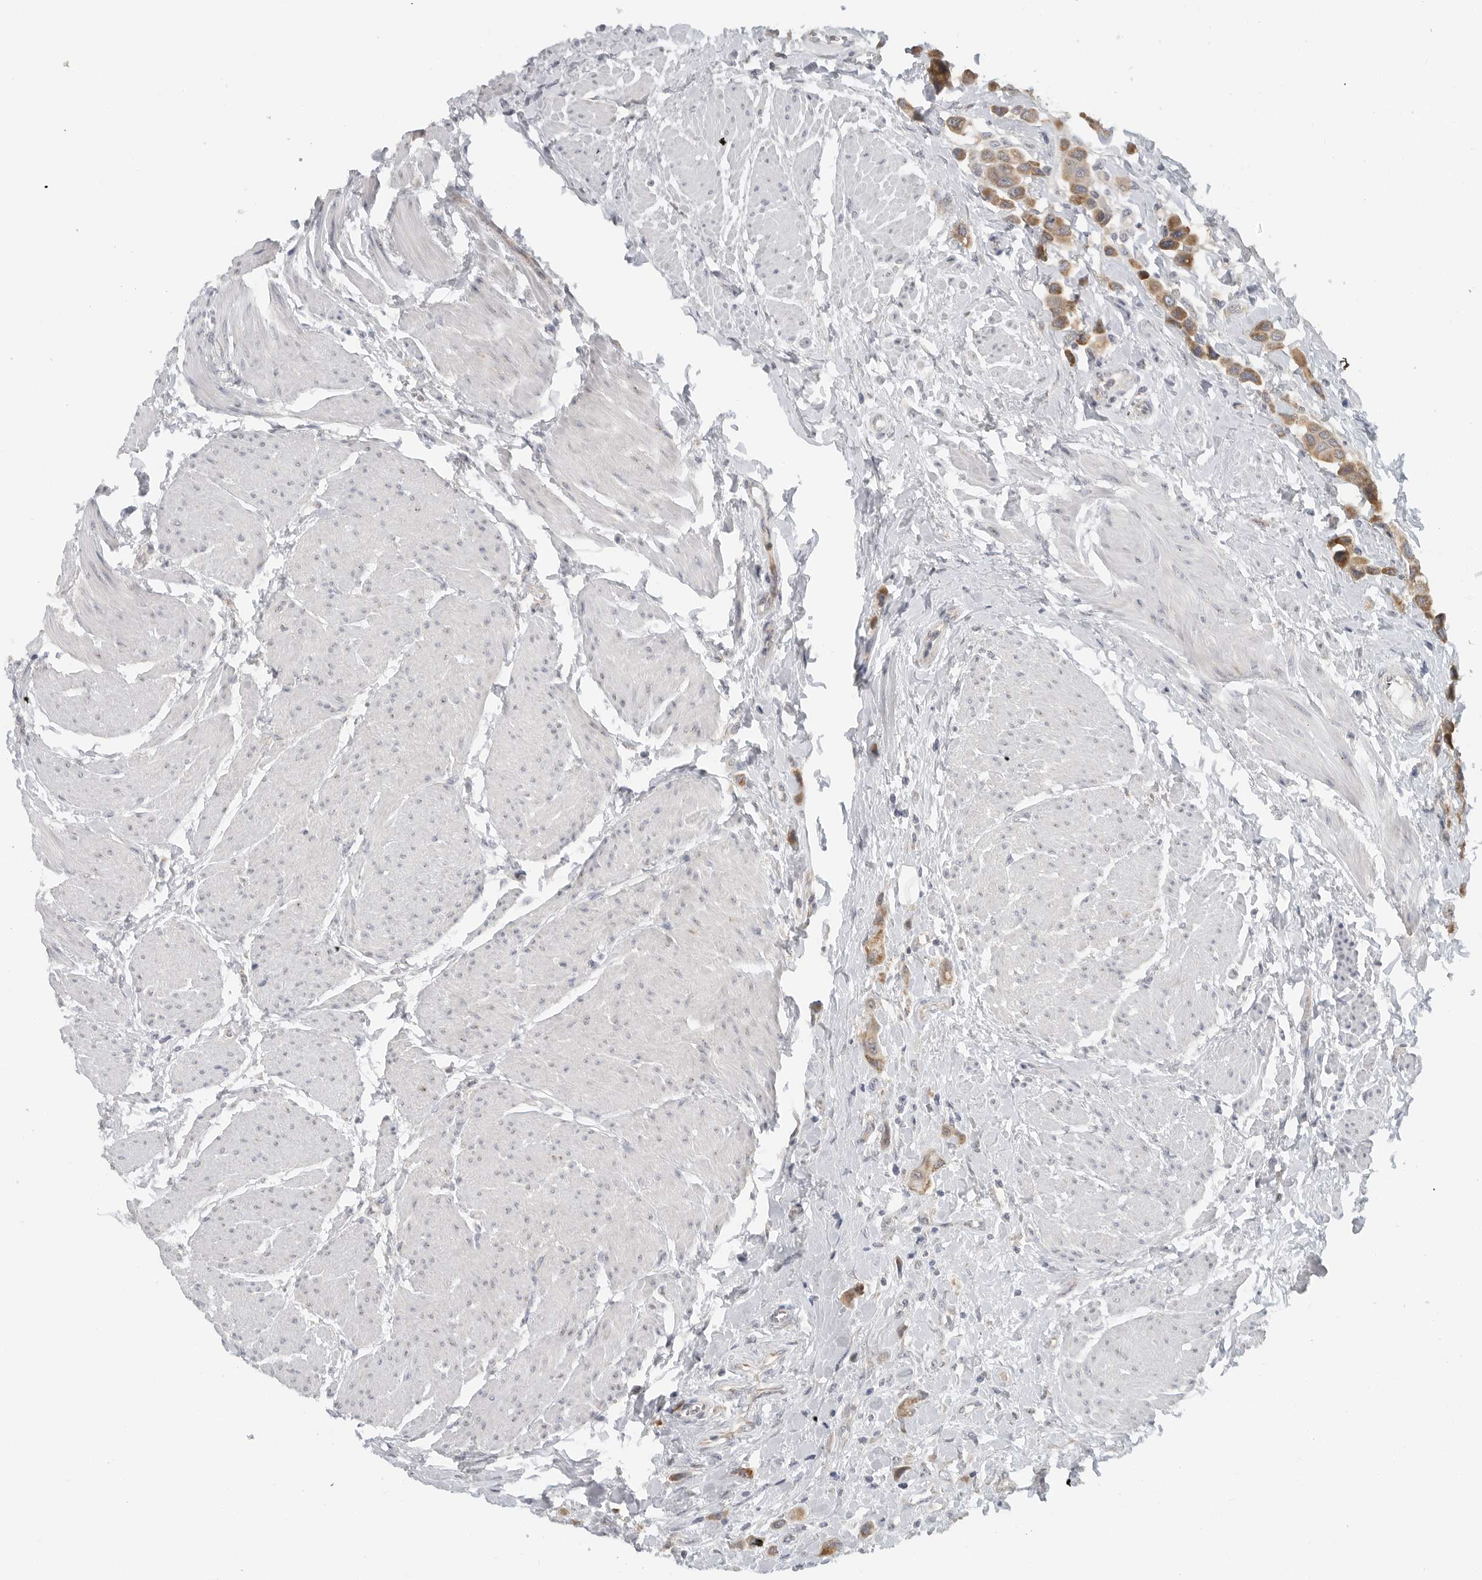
{"staining": {"intensity": "moderate", "quantity": ">75%", "location": "cytoplasmic/membranous"}, "tissue": "urothelial cancer", "cell_type": "Tumor cells", "image_type": "cancer", "snomed": [{"axis": "morphology", "description": "Urothelial carcinoma, High grade"}, {"axis": "topography", "description": "Urinary bladder"}], "caption": "Approximately >75% of tumor cells in human urothelial cancer demonstrate moderate cytoplasmic/membranous protein expression as visualized by brown immunohistochemical staining.", "gene": "IL12RB2", "patient": {"sex": "male", "age": 50}}